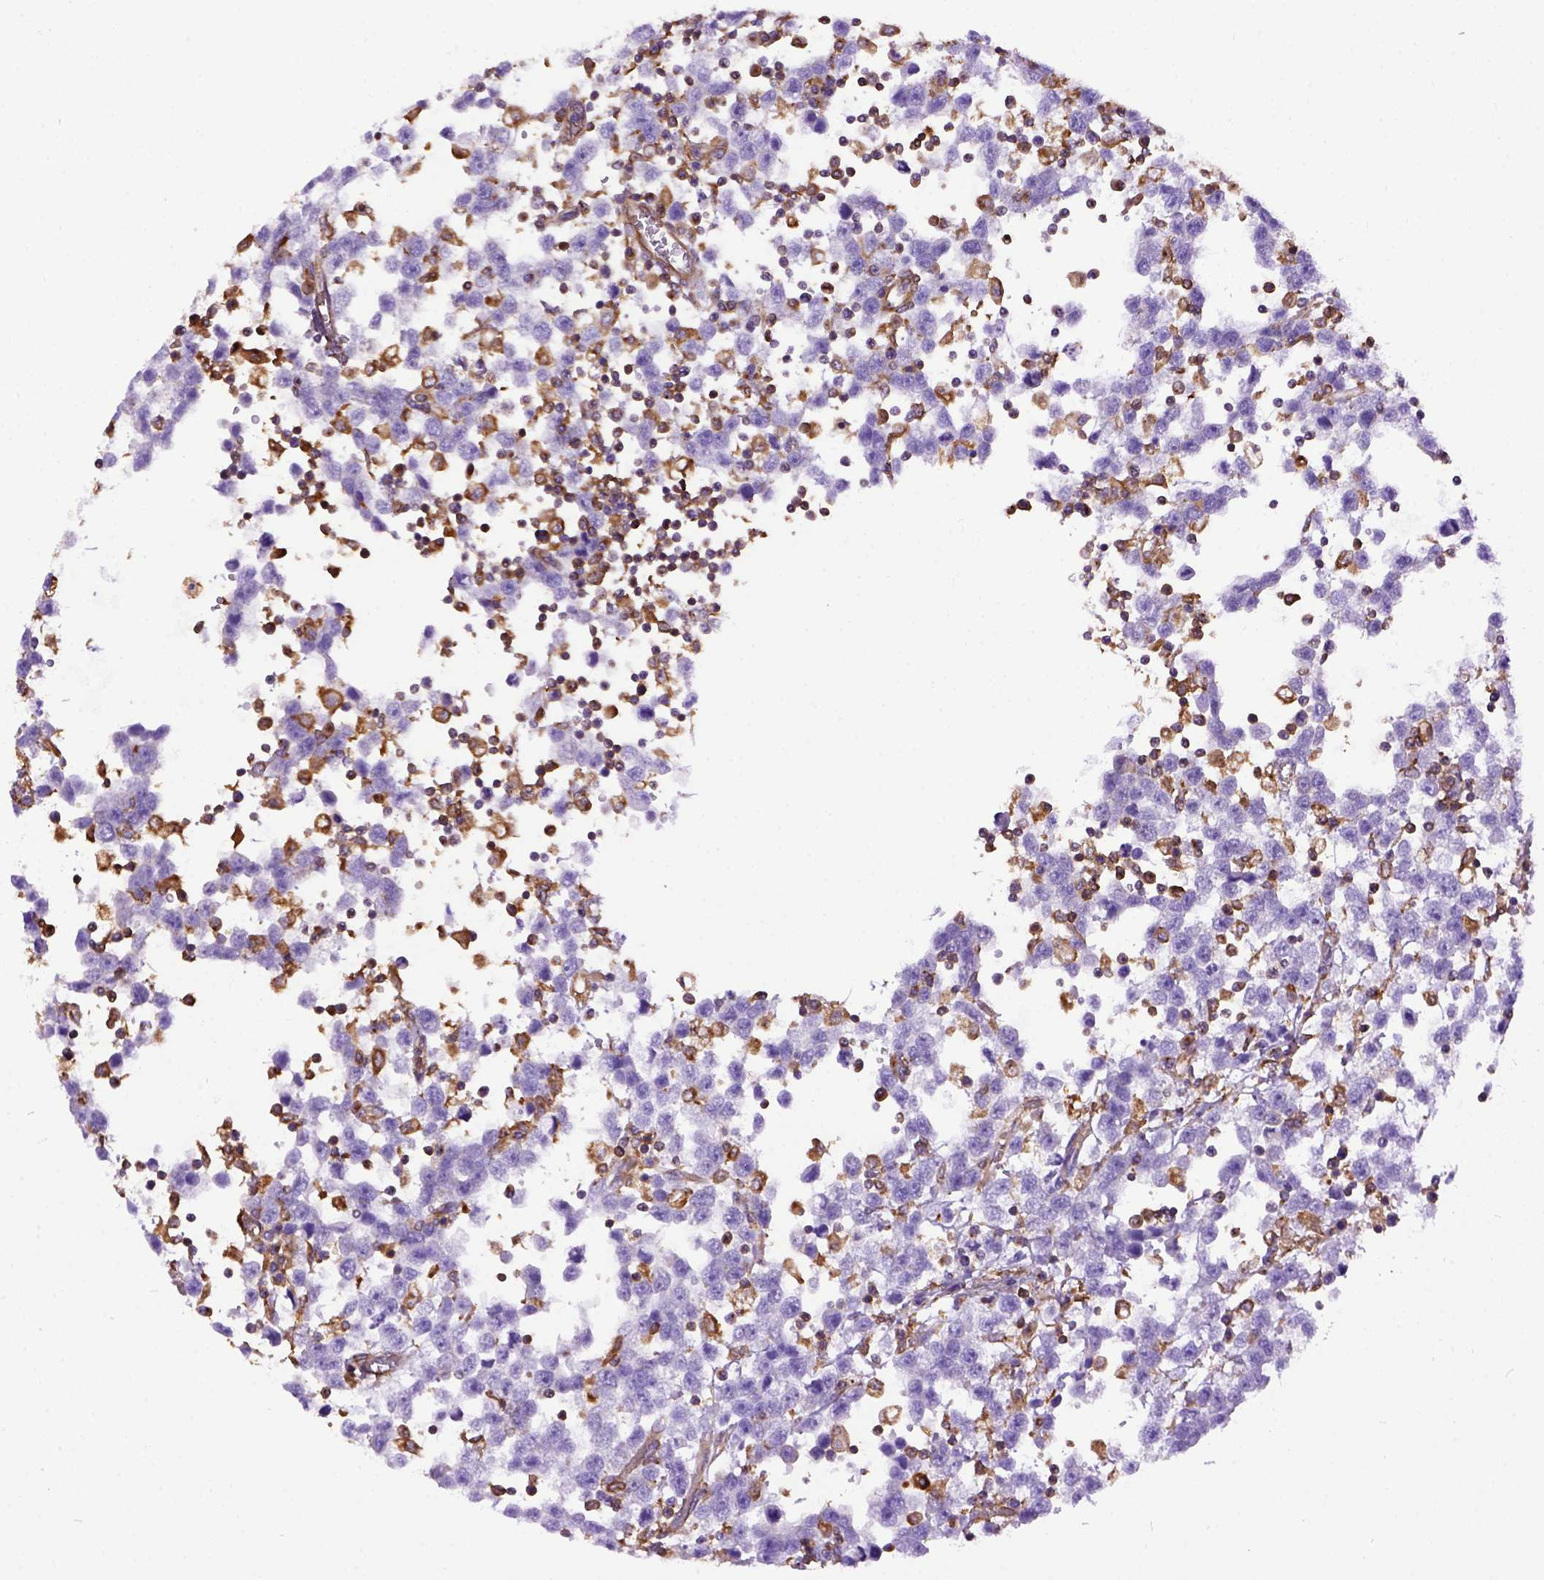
{"staining": {"intensity": "weak", "quantity": ">75%", "location": "cytoplasmic/membranous"}, "tissue": "testis cancer", "cell_type": "Tumor cells", "image_type": "cancer", "snomed": [{"axis": "morphology", "description": "Seminoma, NOS"}, {"axis": "topography", "description": "Testis"}], "caption": "Seminoma (testis) was stained to show a protein in brown. There is low levels of weak cytoplasmic/membranous staining in approximately >75% of tumor cells. The staining was performed using DAB (3,3'-diaminobenzidine), with brown indicating positive protein expression. Nuclei are stained blue with hematoxylin.", "gene": "MVP", "patient": {"sex": "male", "age": 34}}